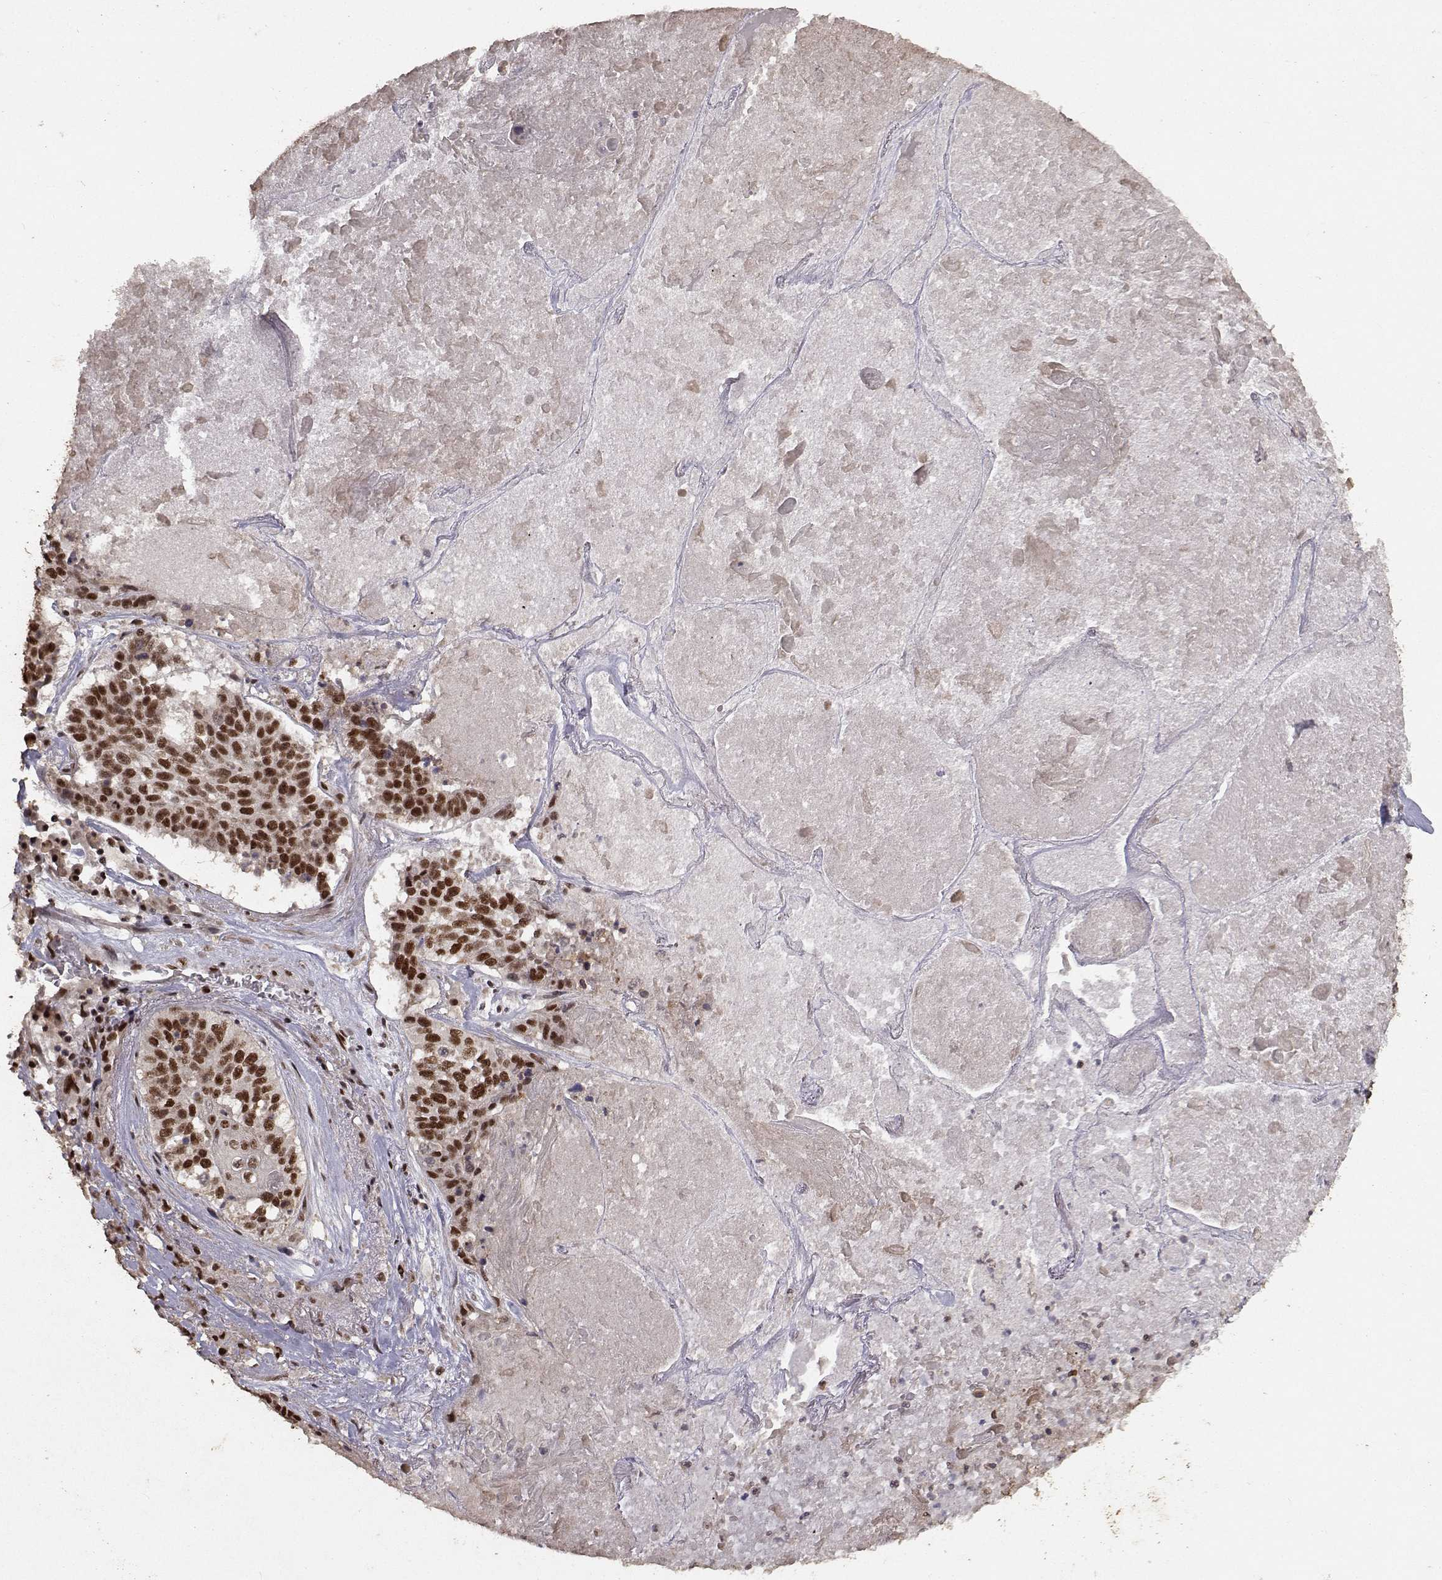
{"staining": {"intensity": "strong", "quantity": ">75%", "location": "nuclear"}, "tissue": "lung cancer", "cell_type": "Tumor cells", "image_type": "cancer", "snomed": [{"axis": "morphology", "description": "Squamous cell carcinoma, NOS"}, {"axis": "topography", "description": "Lung"}], "caption": "Lung squamous cell carcinoma was stained to show a protein in brown. There is high levels of strong nuclear positivity in approximately >75% of tumor cells.", "gene": "SF1", "patient": {"sex": "male", "age": 64}}